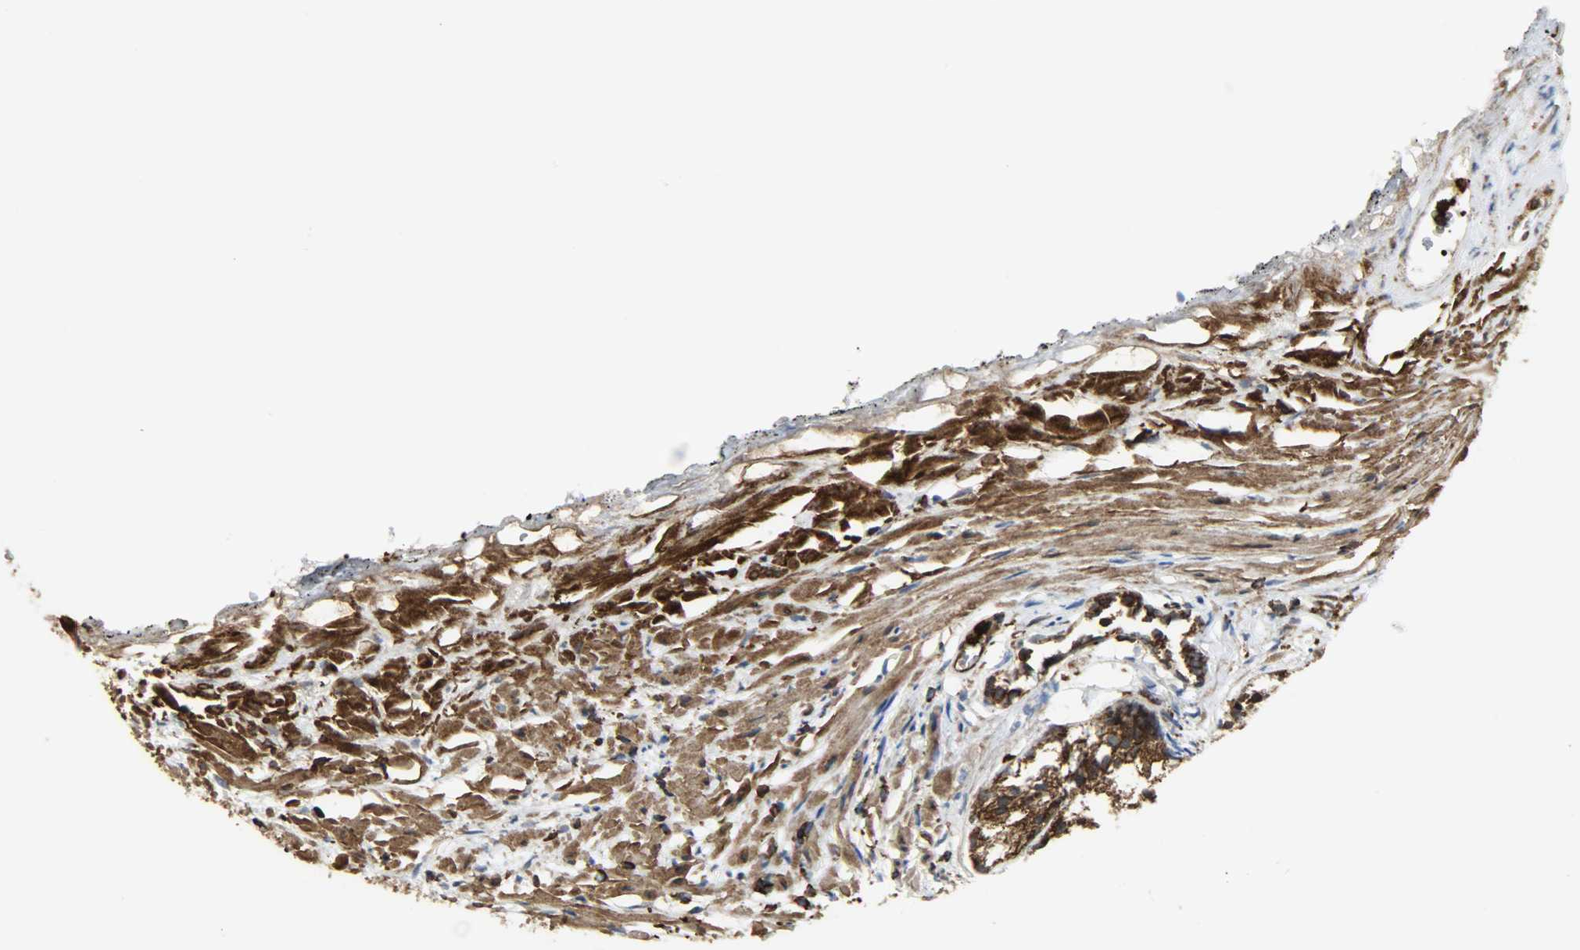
{"staining": {"intensity": "strong", "quantity": ">75%", "location": "cytoplasmic/membranous"}, "tissue": "prostate", "cell_type": "Glandular cells", "image_type": "normal", "snomed": [{"axis": "morphology", "description": "Normal tissue, NOS"}, {"axis": "topography", "description": "Prostate"}], "caption": "Immunohistochemical staining of unremarkable prostate shows >75% levels of strong cytoplasmic/membranous protein staining in about >75% of glandular cells.", "gene": "VASP", "patient": {"sex": "male", "age": 76}}